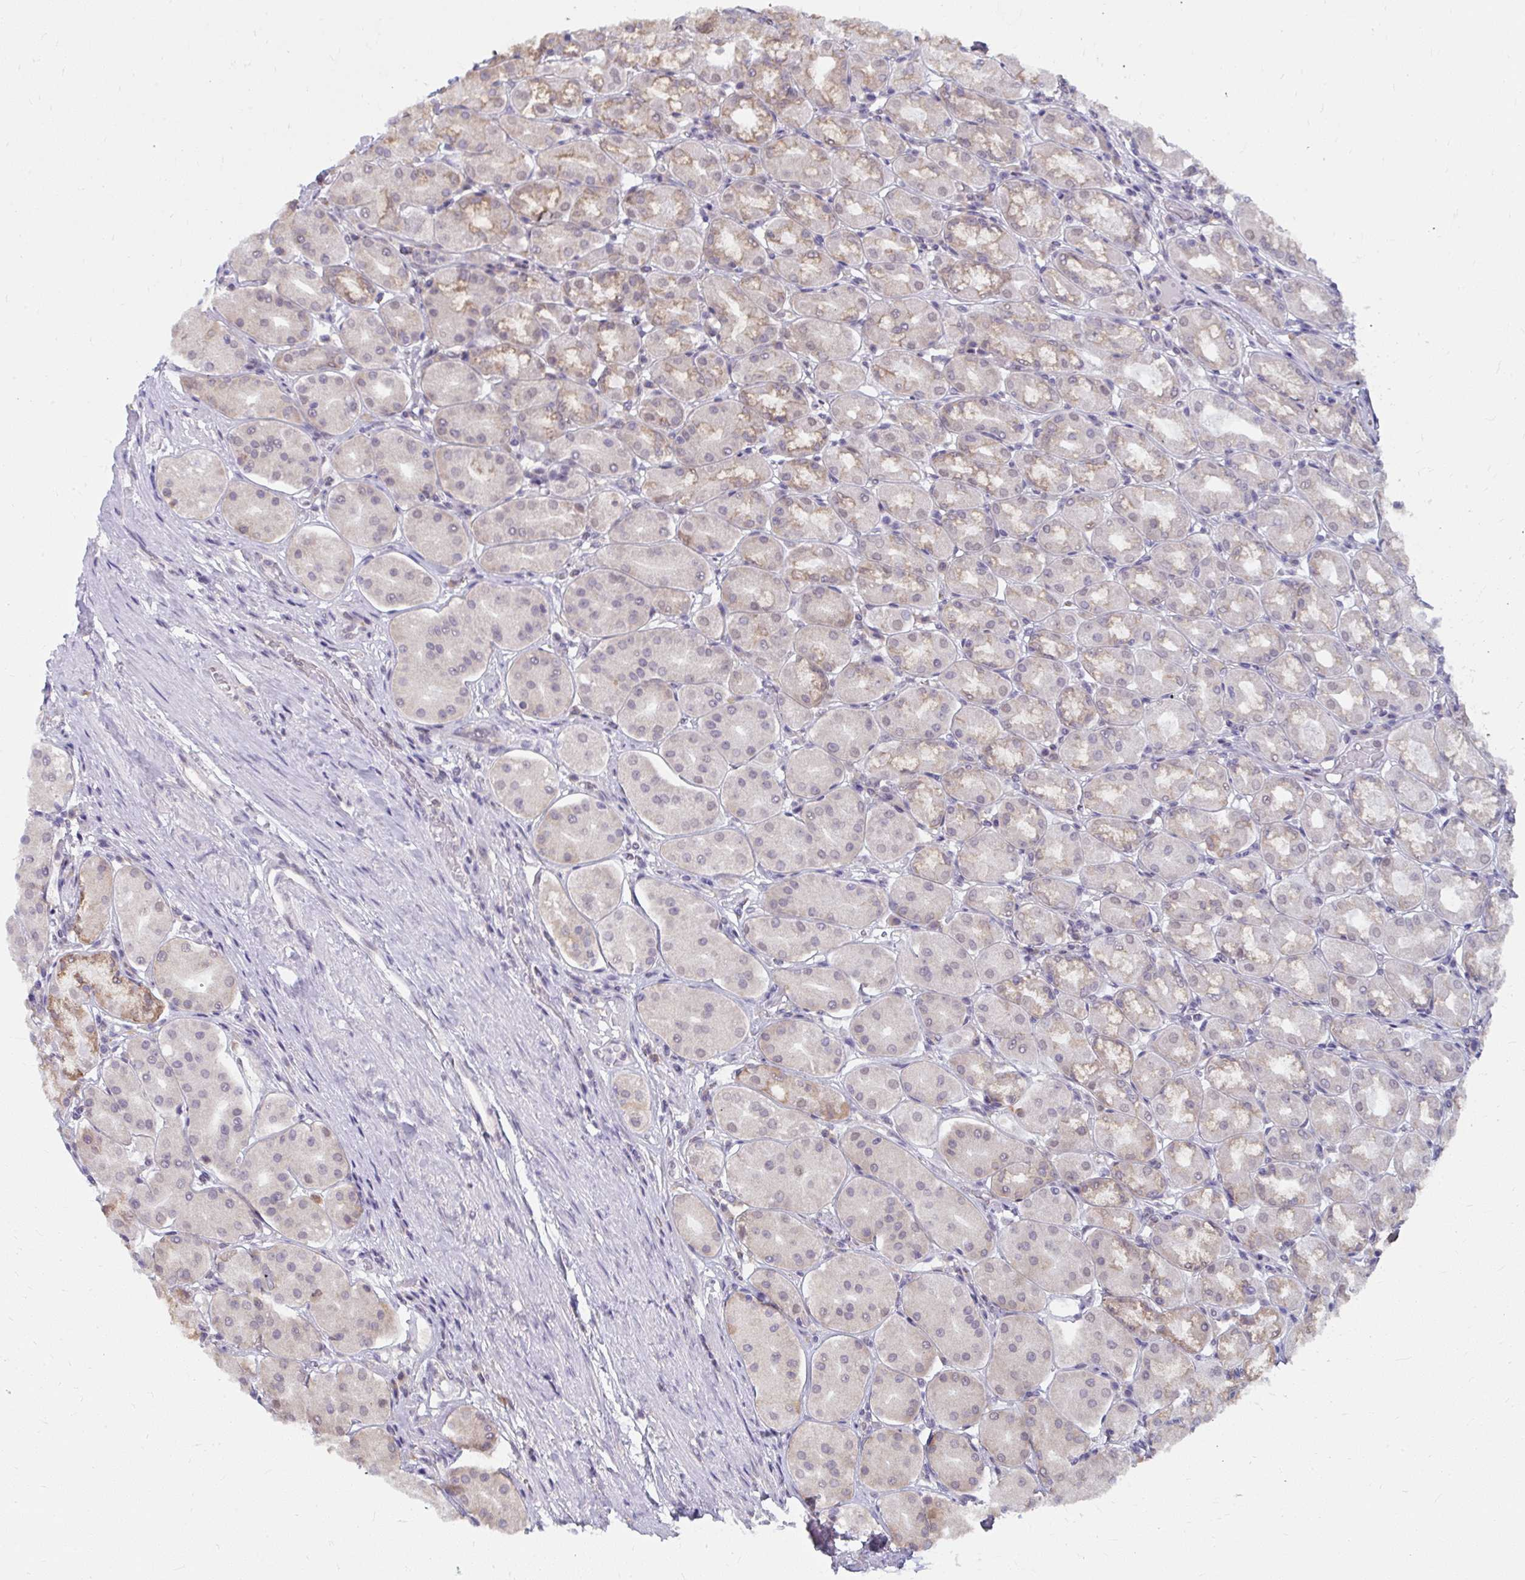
{"staining": {"intensity": "weak", "quantity": "25%-75%", "location": "cytoplasmic/membranous"}, "tissue": "stomach", "cell_type": "Glandular cells", "image_type": "normal", "snomed": [{"axis": "morphology", "description": "Normal tissue, NOS"}, {"axis": "topography", "description": "Stomach"}, {"axis": "topography", "description": "Stomach, lower"}], "caption": "Glandular cells exhibit low levels of weak cytoplasmic/membranous expression in approximately 25%-75% of cells in unremarkable stomach.", "gene": "NMNAT1", "patient": {"sex": "female", "age": 56}}